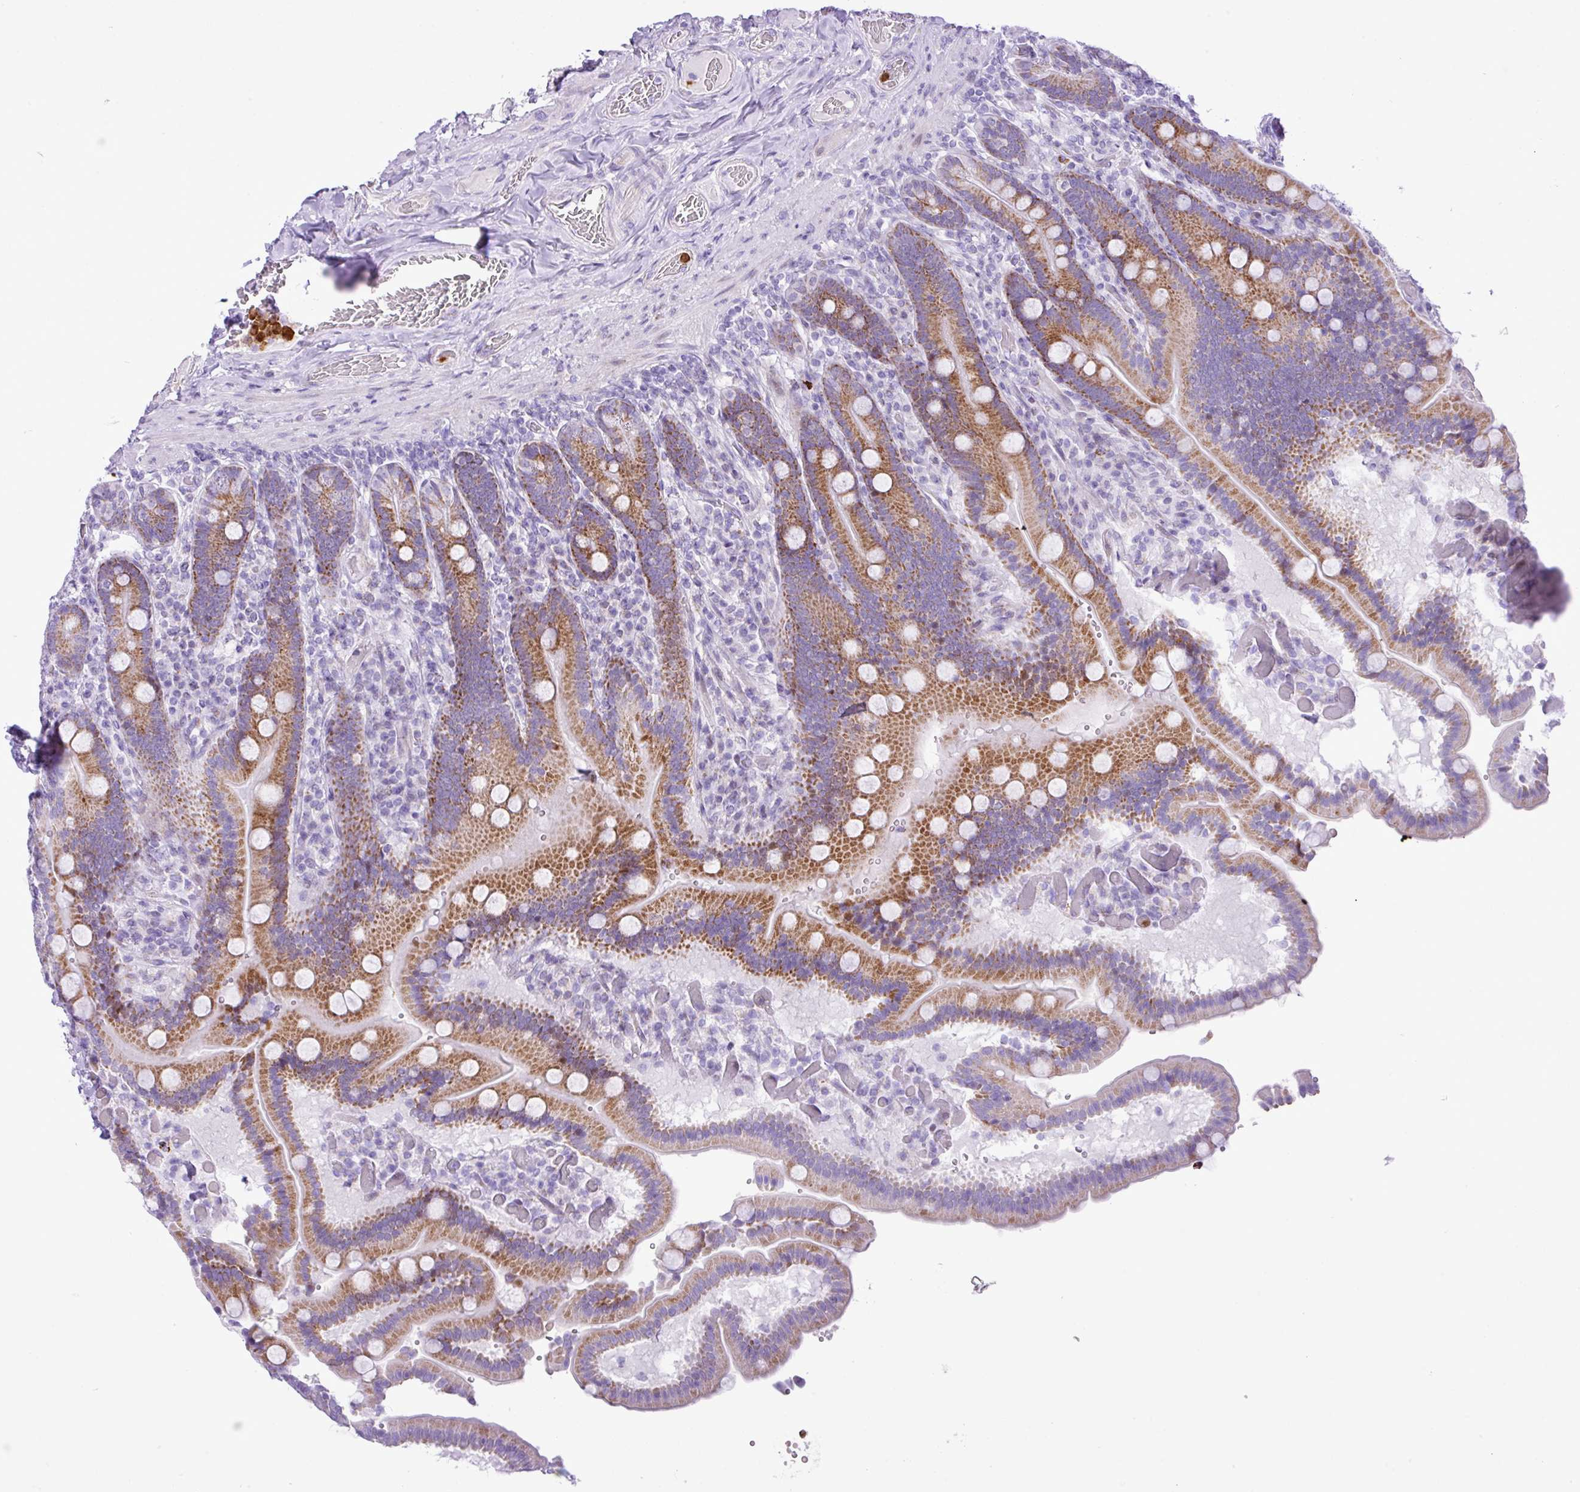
{"staining": {"intensity": "moderate", "quantity": ">75%", "location": "cytoplasmic/membranous"}, "tissue": "duodenum", "cell_type": "Glandular cells", "image_type": "normal", "snomed": [{"axis": "morphology", "description": "Normal tissue, NOS"}, {"axis": "topography", "description": "Duodenum"}], "caption": "Immunohistochemistry (IHC) micrograph of unremarkable duodenum: human duodenum stained using immunohistochemistry (IHC) exhibits medium levels of moderate protein expression localized specifically in the cytoplasmic/membranous of glandular cells, appearing as a cytoplasmic/membranous brown color.", "gene": "RCAN2", "patient": {"sex": "female", "age": 62}}